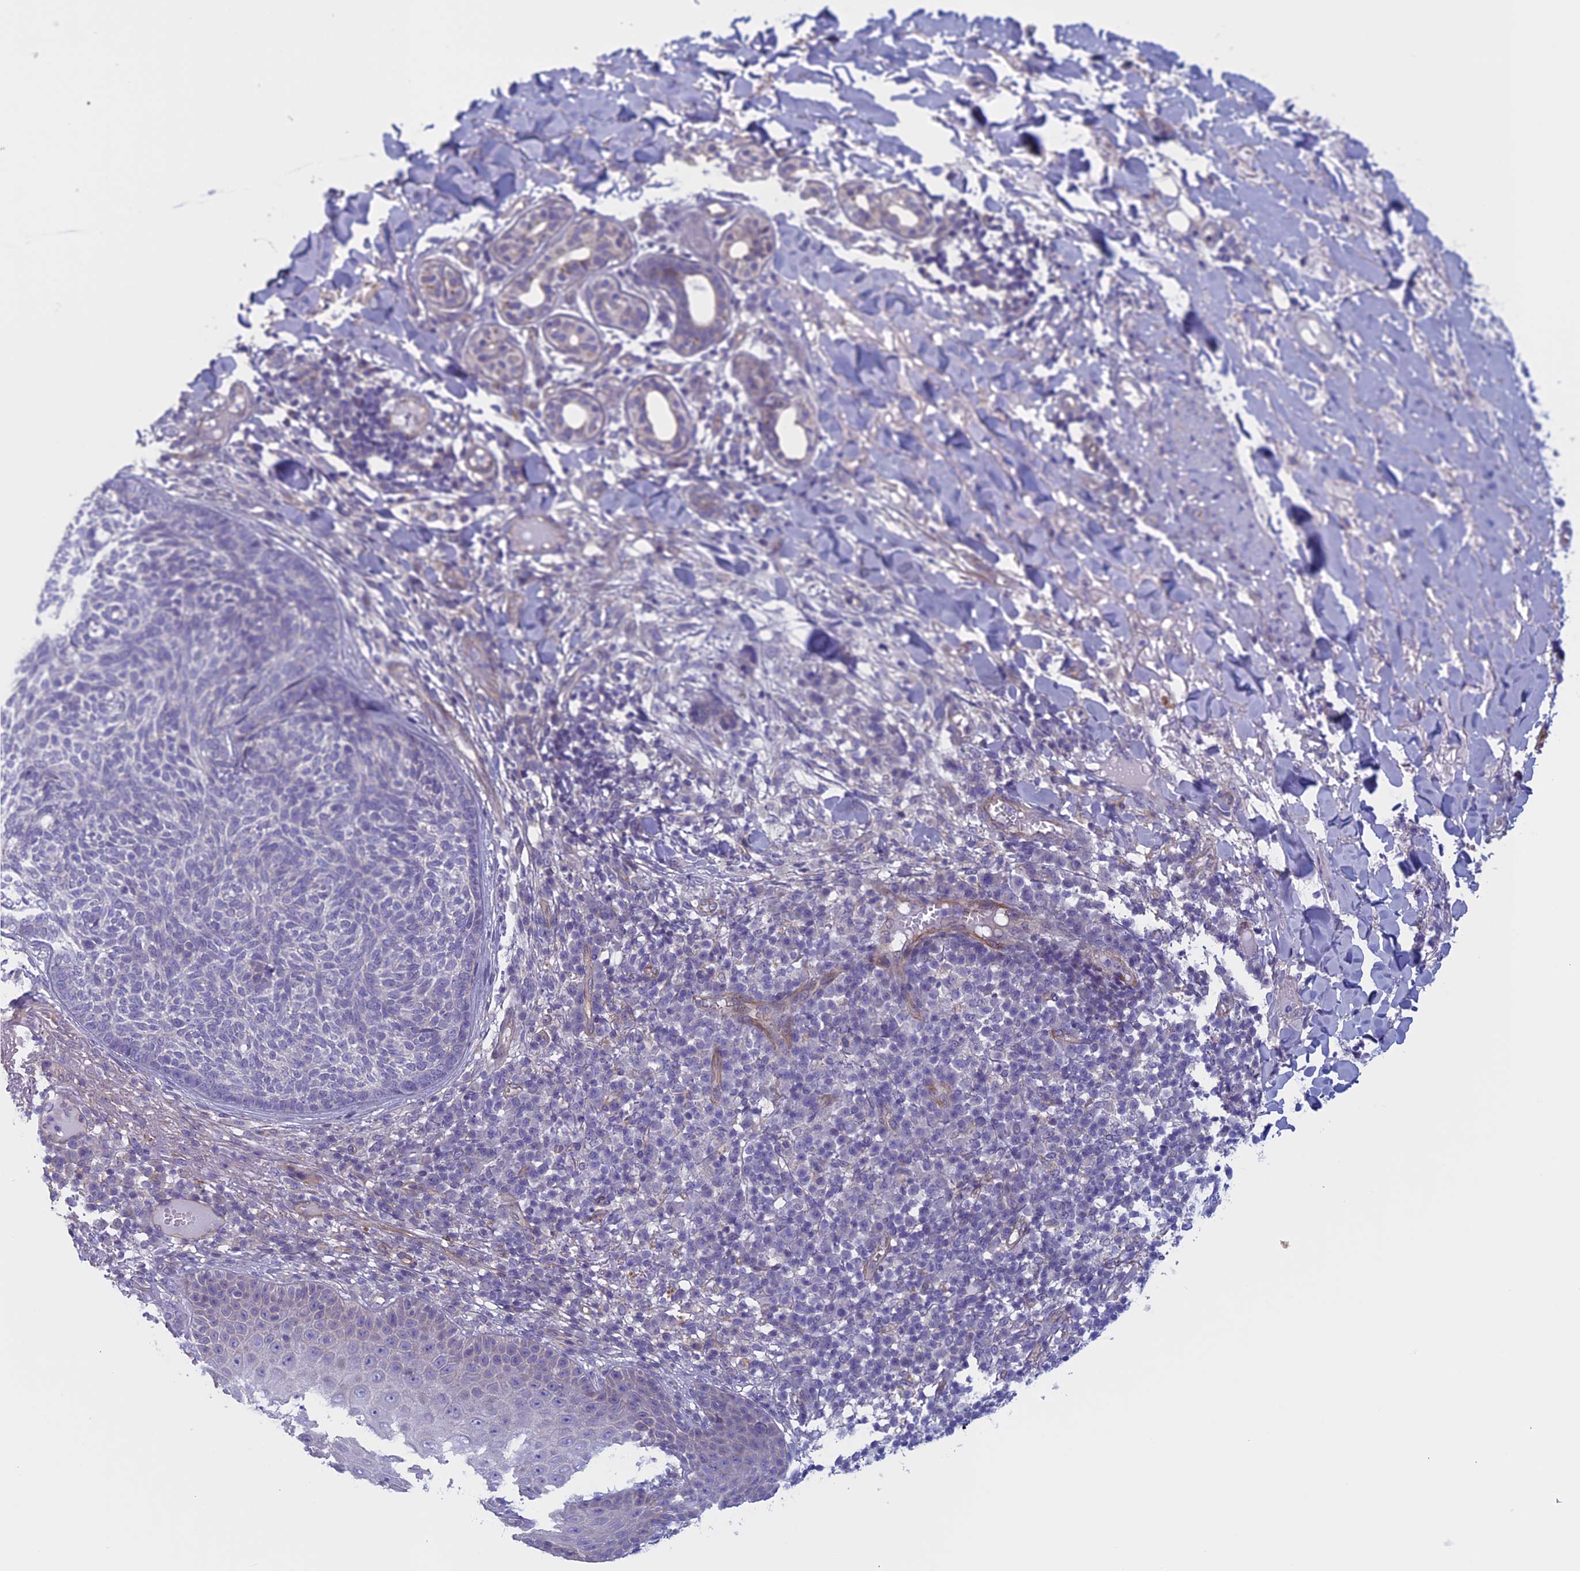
{"staining": {"intensity": "negative", "quantity": "none", "location": "none"}, "tissue": "skin cancer", "cell_type": "Tumor cells", "image_type": "cancer", "snomed": [{"axis": "morphology", "description": "Basal cell carcinoma"}, {"axis": "topography", "description": "Skin"}], "caption": "Histopathology image shows no significant protein expression in tumor cells of skin basal cell carcinoma.", "gene": "CNOT6L", "patient": {"sex": "male", "age": 85}}